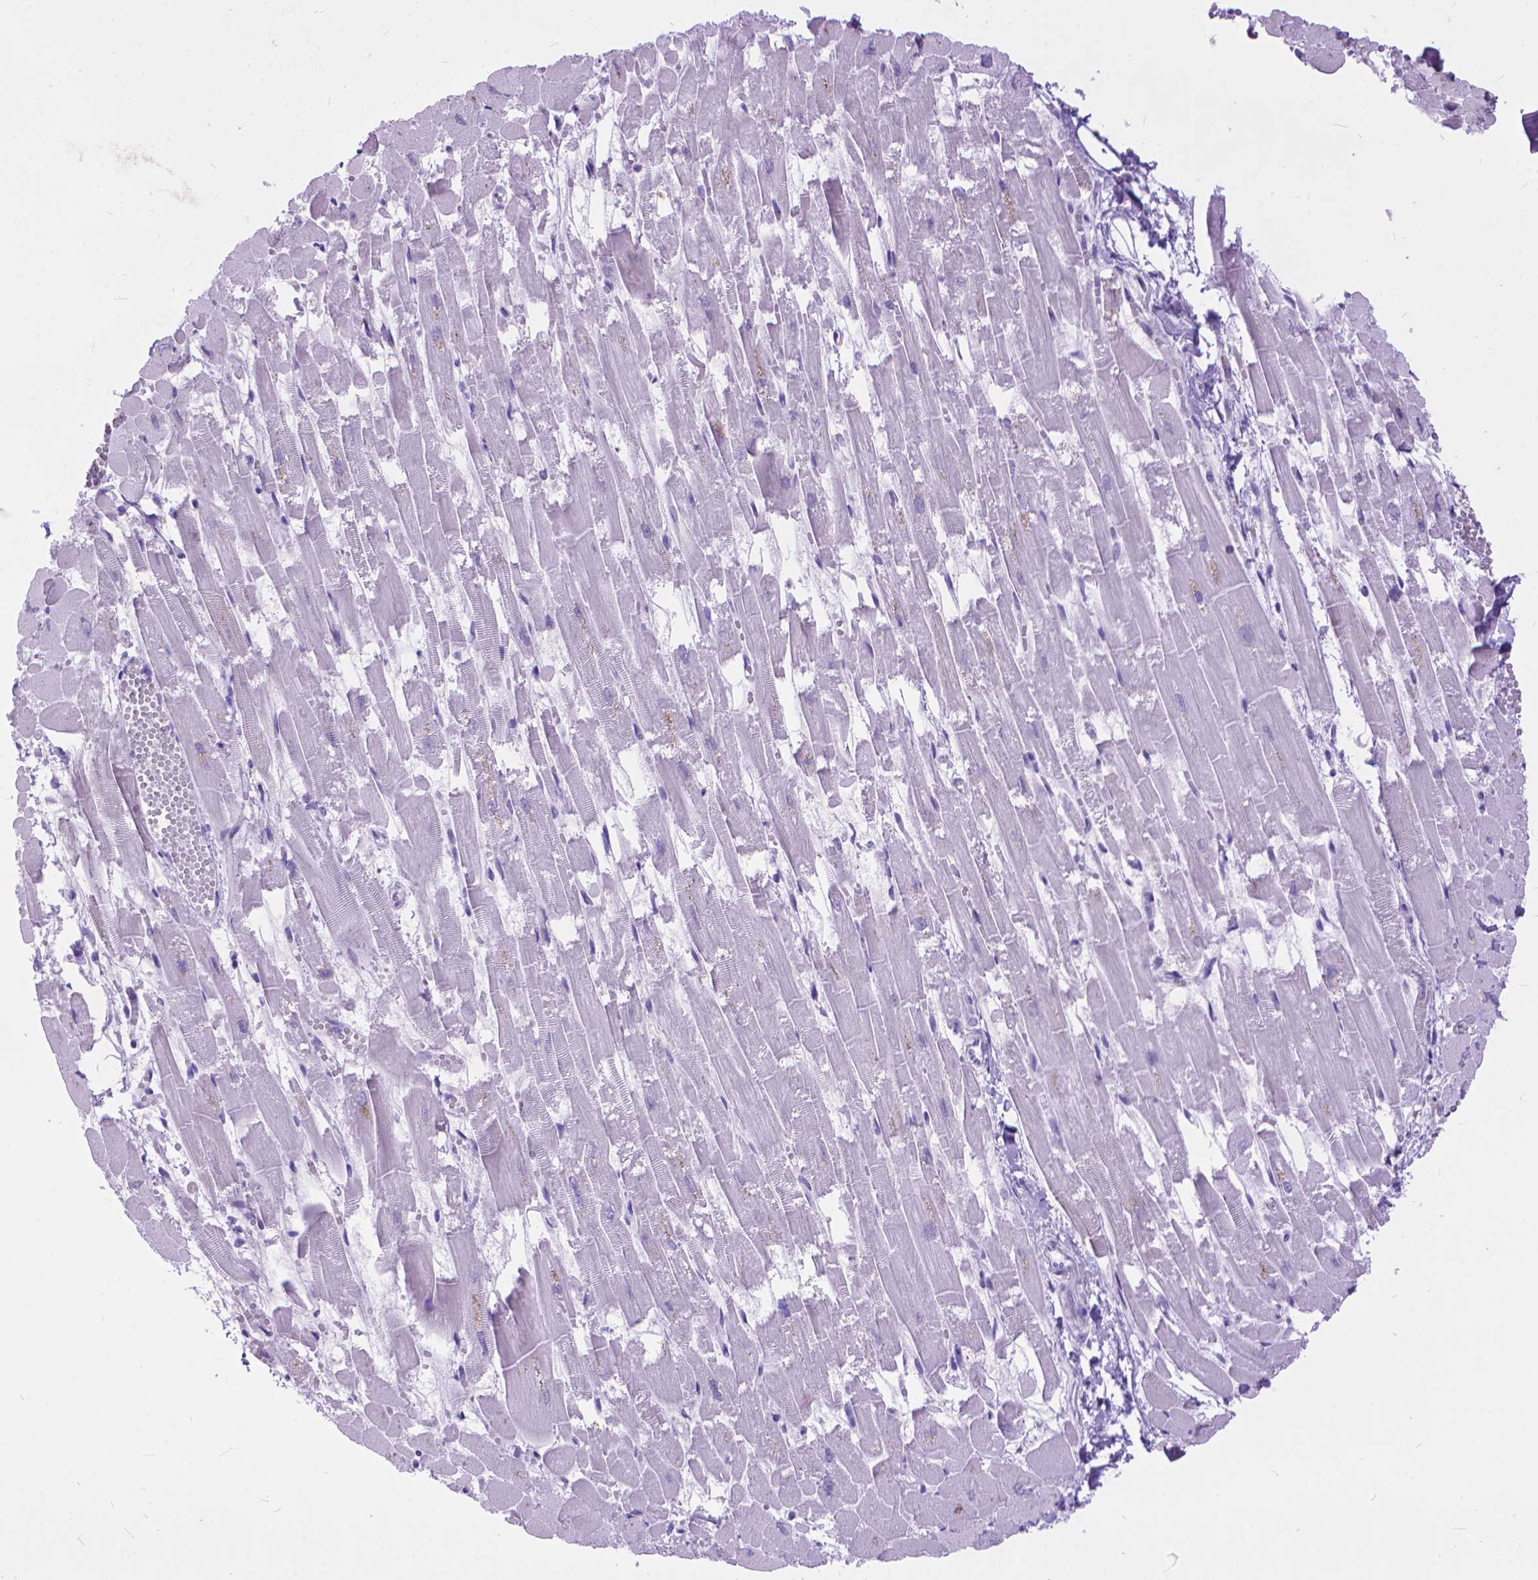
{"staining": {"intensity": "weak", "quantity": "25%-75%", "location": "cytoplasmic/membranous,nuclear"}, "tissue": "heart muscle", "cell_type": "Cardiomyocytes", "image_type": "normal", "snomed": [{"axis": "morphology", "description": "Normal tissue, NOS"}, {"axis": "topography", "description": "Heart"}], "caption": "This image demonstrates IHC staining of unremarkable heart muscle, with low weak cytoplasmic/membranous,nuclear positivity in about 25%-75% of cardiomyocytes.", "gene": "POLE4", "patient": {"sex": "female", "age": 52}}